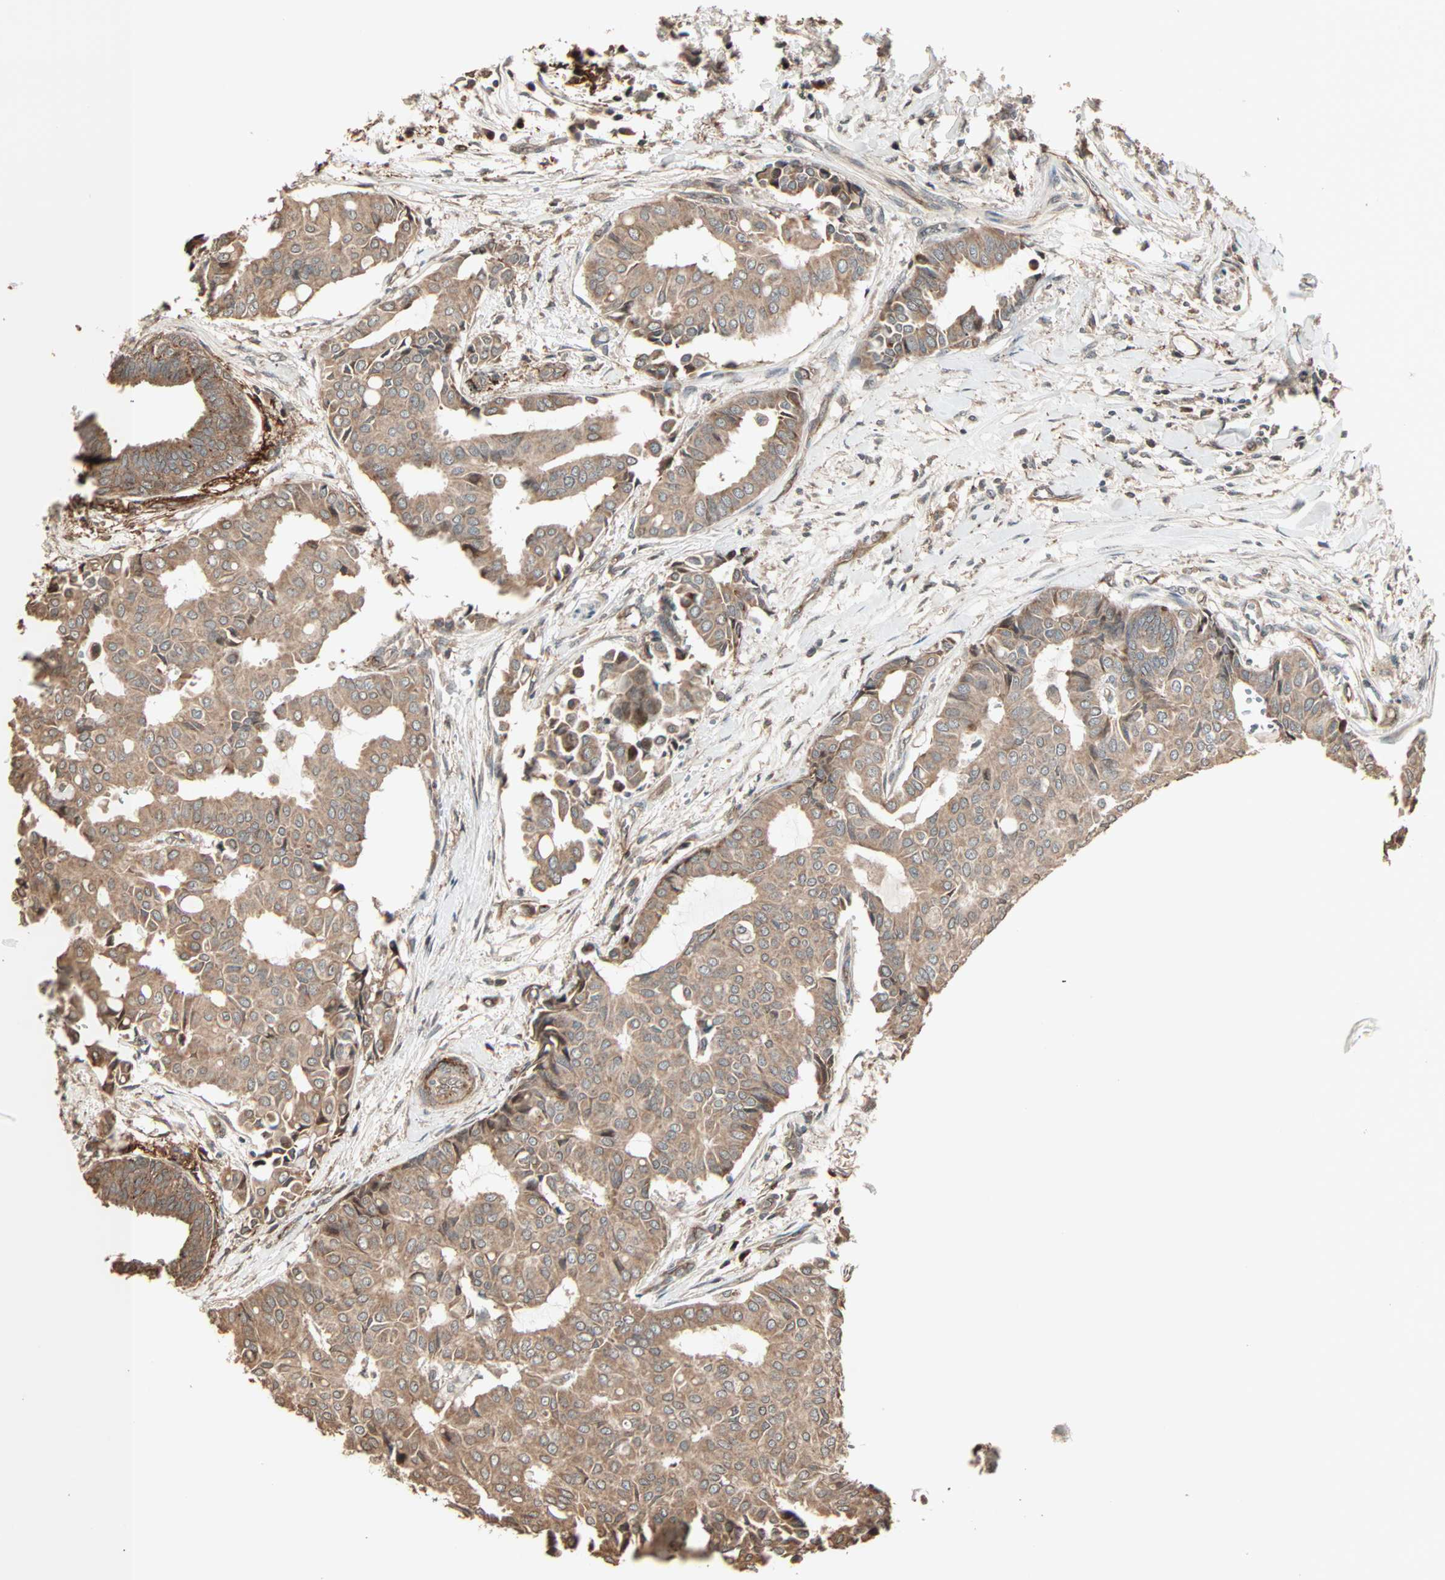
{"staining": {"intensity": "moderate", "quantity": ">75%", "location": "cytoplasmic/membranous"}, "tissue": "head and neck cancer", "cell_type": "Tumor cells", "image_type": "cancer", "snomed": [{"axis": "morphology", "description": "Adenocarcinoma, NOS"}, {"axis": "topography", "description": "Salivary gland"}, {"axis": "topography", "description": "Head-Neck"}], "caption": "Immunohistochemical staining of head and neck adenocarcinoma shows medium levels of moderate cytoplasmic/membranous protein expression in approximately >75% of tumor cells. (DAB (3,3'-diaminobenzidine) = brown stain, brightfield microscopy at high magnification).", "gene": "CALCRL", "patient": {"sex": "female", "age": 59}}